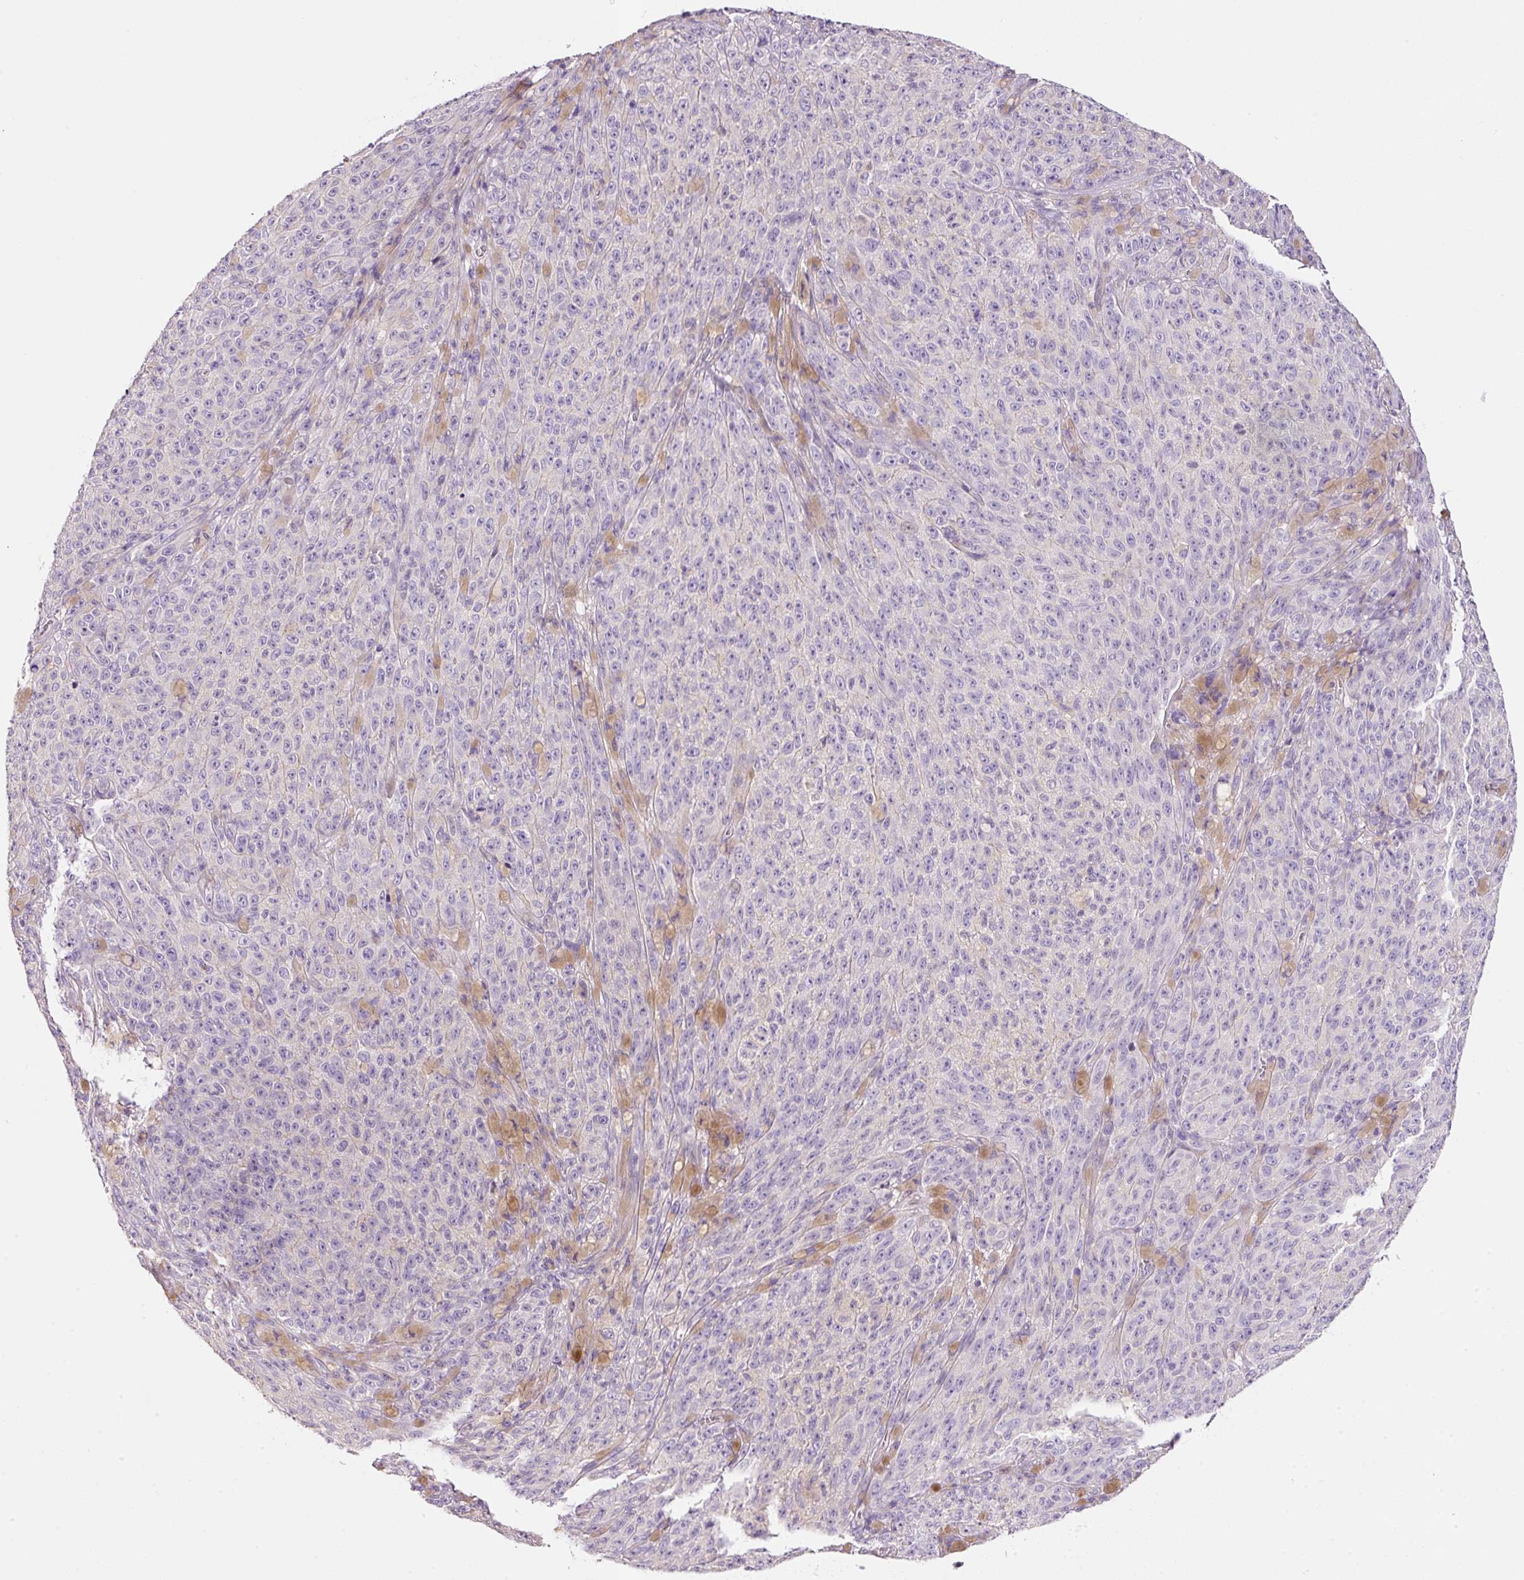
{"staining": {"intensity": "negative", "quantity": "none", "location": "none"}, "tissue": "melanoma", "cell_type": "Tumor cells", "image_type": "cancer", "snomed": [{"axis": "morphology", "description": "Malignant melanoma, NOS"}, {"axis": "topography", "description": "Skin"}], "caption": "IHC image of neoplastic tissue: human malignant melanoma stained with DAB (3,3'-diaminobenzidine) reveals no significant protein expression in tumor cells.", "gene": "SOS2", "patient": {"sex": "female", "age": 82}}